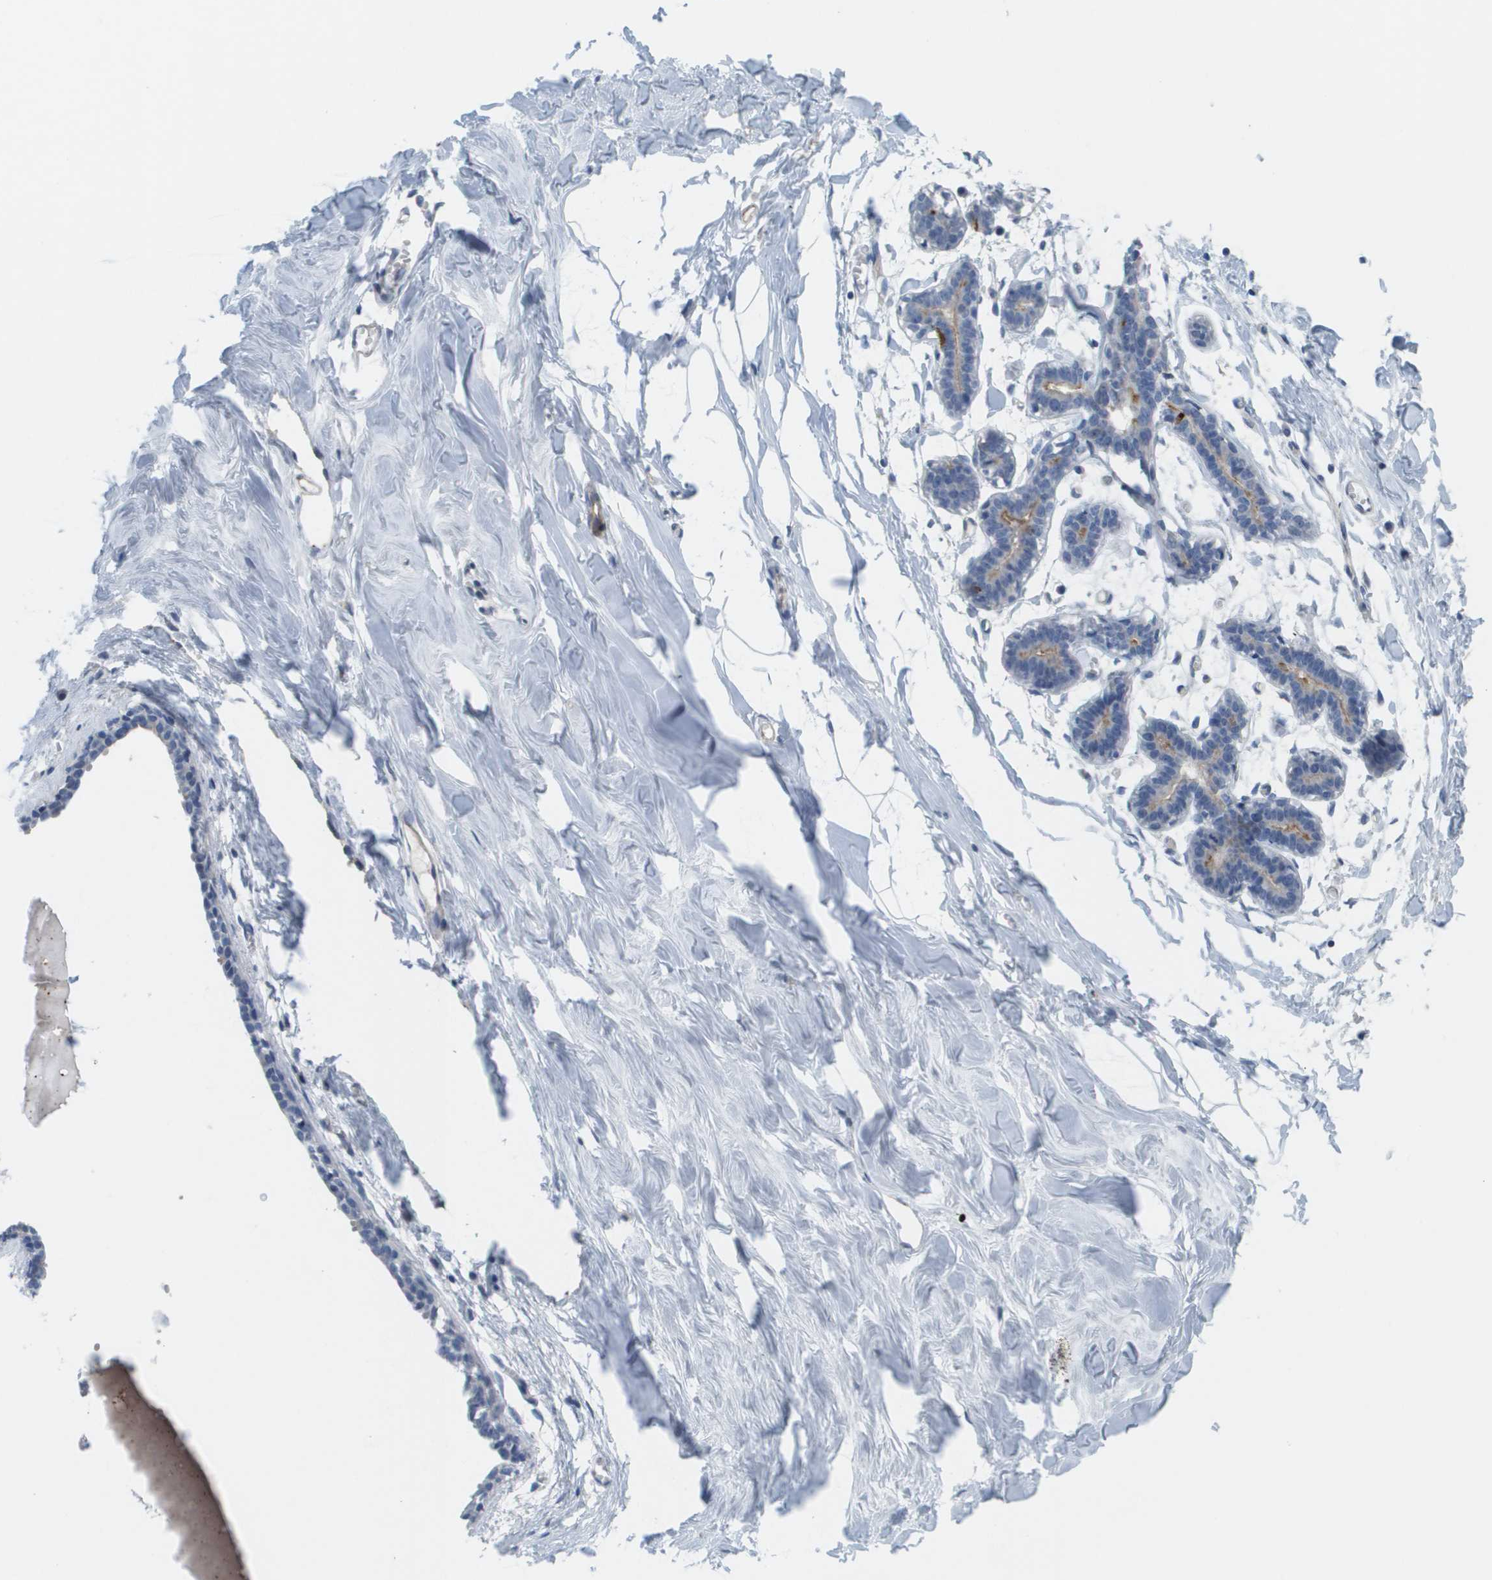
{"staining": {"intensity": "negative", "quantity": "none", "location": "none"}, "tissue": "breast", "cell_type": "Adipocytes", "image_type": "normal", "snomed": [{"axis": "morphology", "description": "Normal tissue, NOS"}, {"axis": "topography", "description": "Breast"}], "caption": "IHC of unremarkable breast shows no positivity in adipocytes. Nuclei are stained in blue.", "gene": "ANGPT2", "patient": {"sex": "female", "age": 27}}